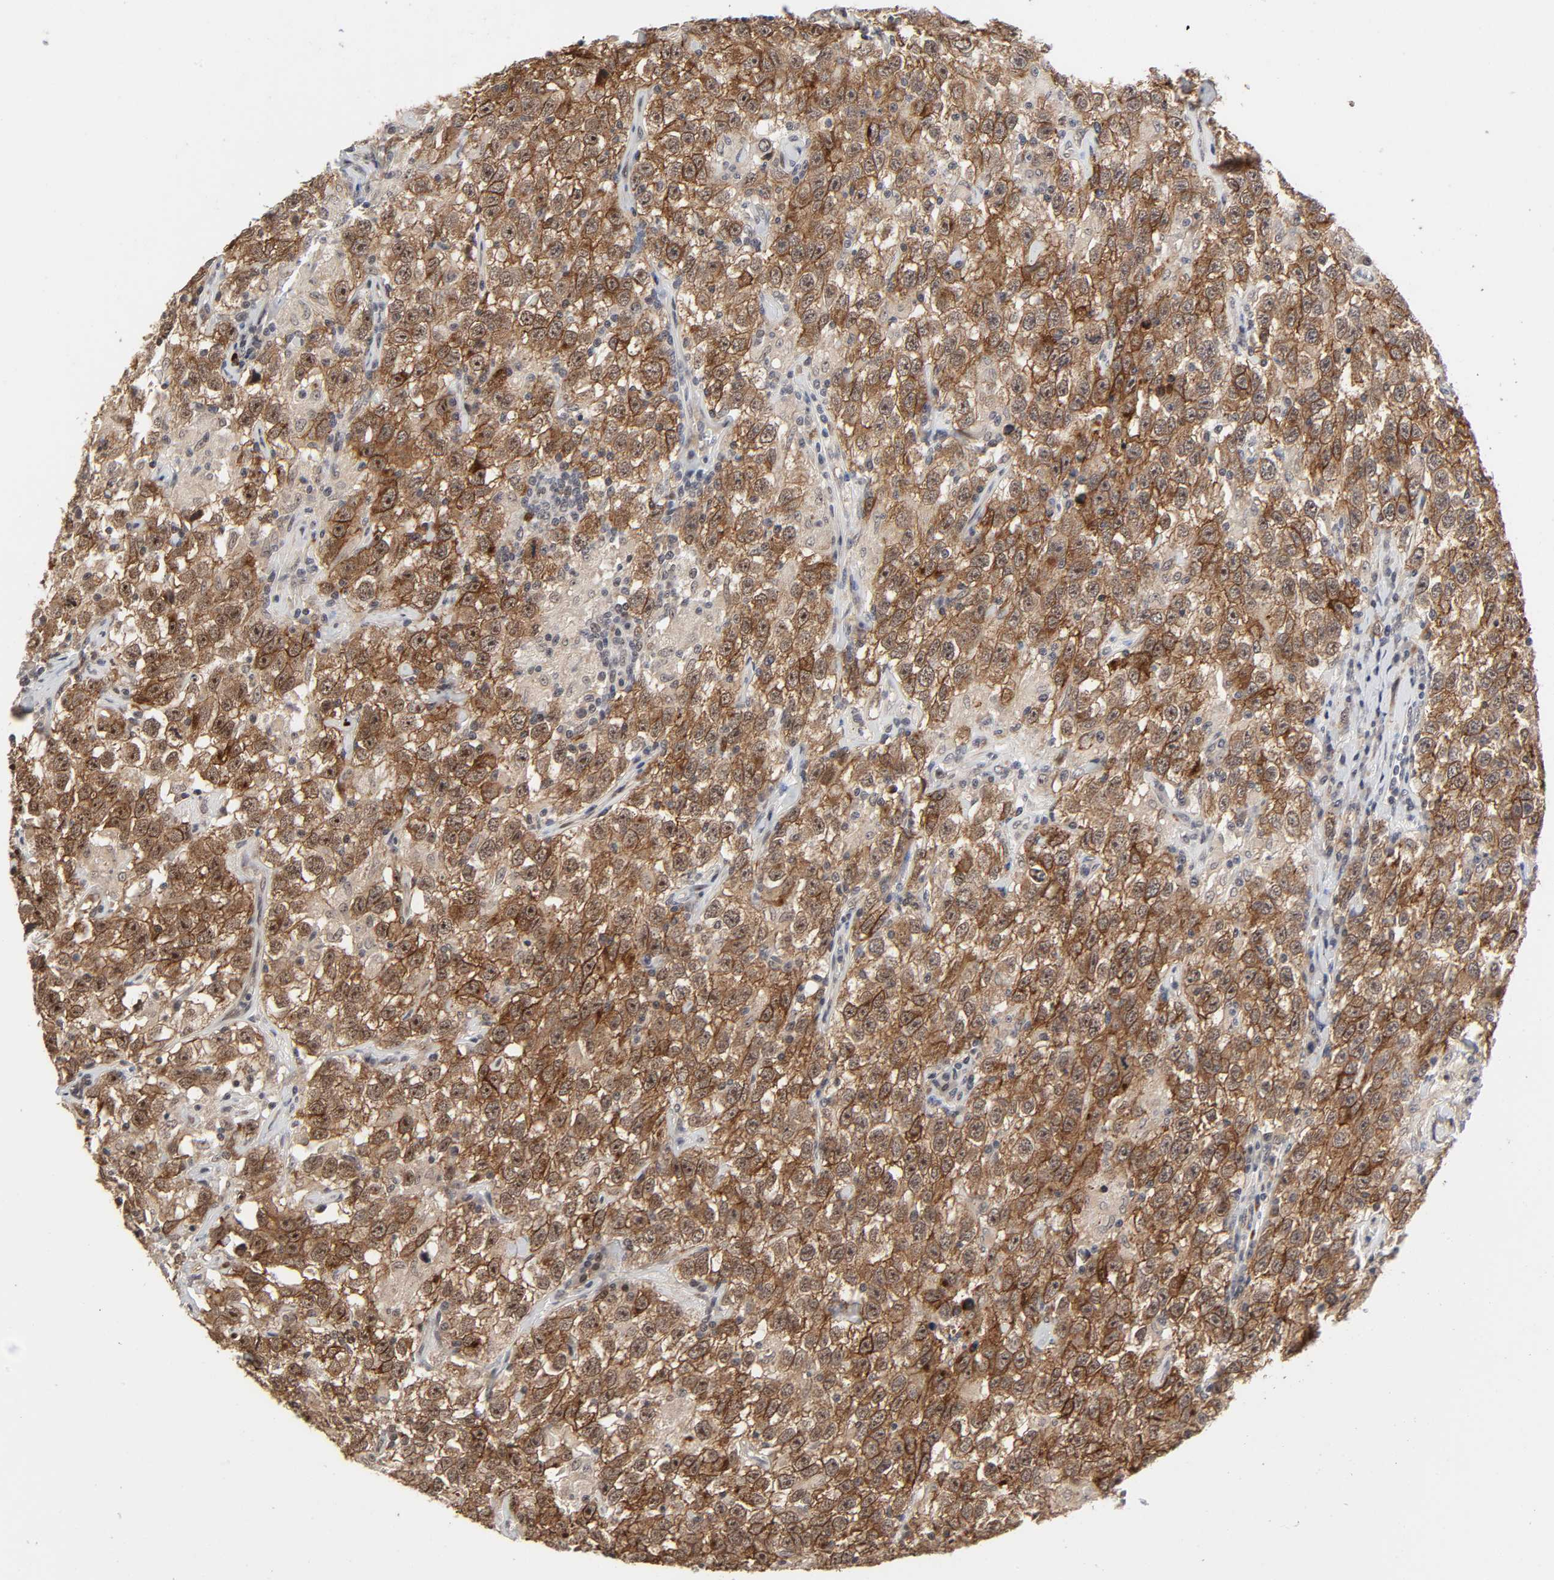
{"staining": {"intensity": "moderate", "quantity": ">75%", "location": "cytoplasmic/membranous"}, "tissue": "testis cancer", "cell_type": "Tumor cells", "image_type": "cancer", "snomed": [{"axis": "morphology", "description": "Seminoma, NOS"}, {"axis": "topography", "description": "Testis"}], "caption": "Immunohistochemical staining of testis cancer reveals medium levels of moderate cytoplasmic/membranous positivity in about >75% of tumor cells. The staining was performed using DAB (3,3'-diaminobenzidine) to visualize the protein expression in brown, while the nuclei were stained in blue with hematoxylin (Magnification: 20x).", "gene": "ZKSCAN8", "patient": {"sex": "male", "age": 41}}